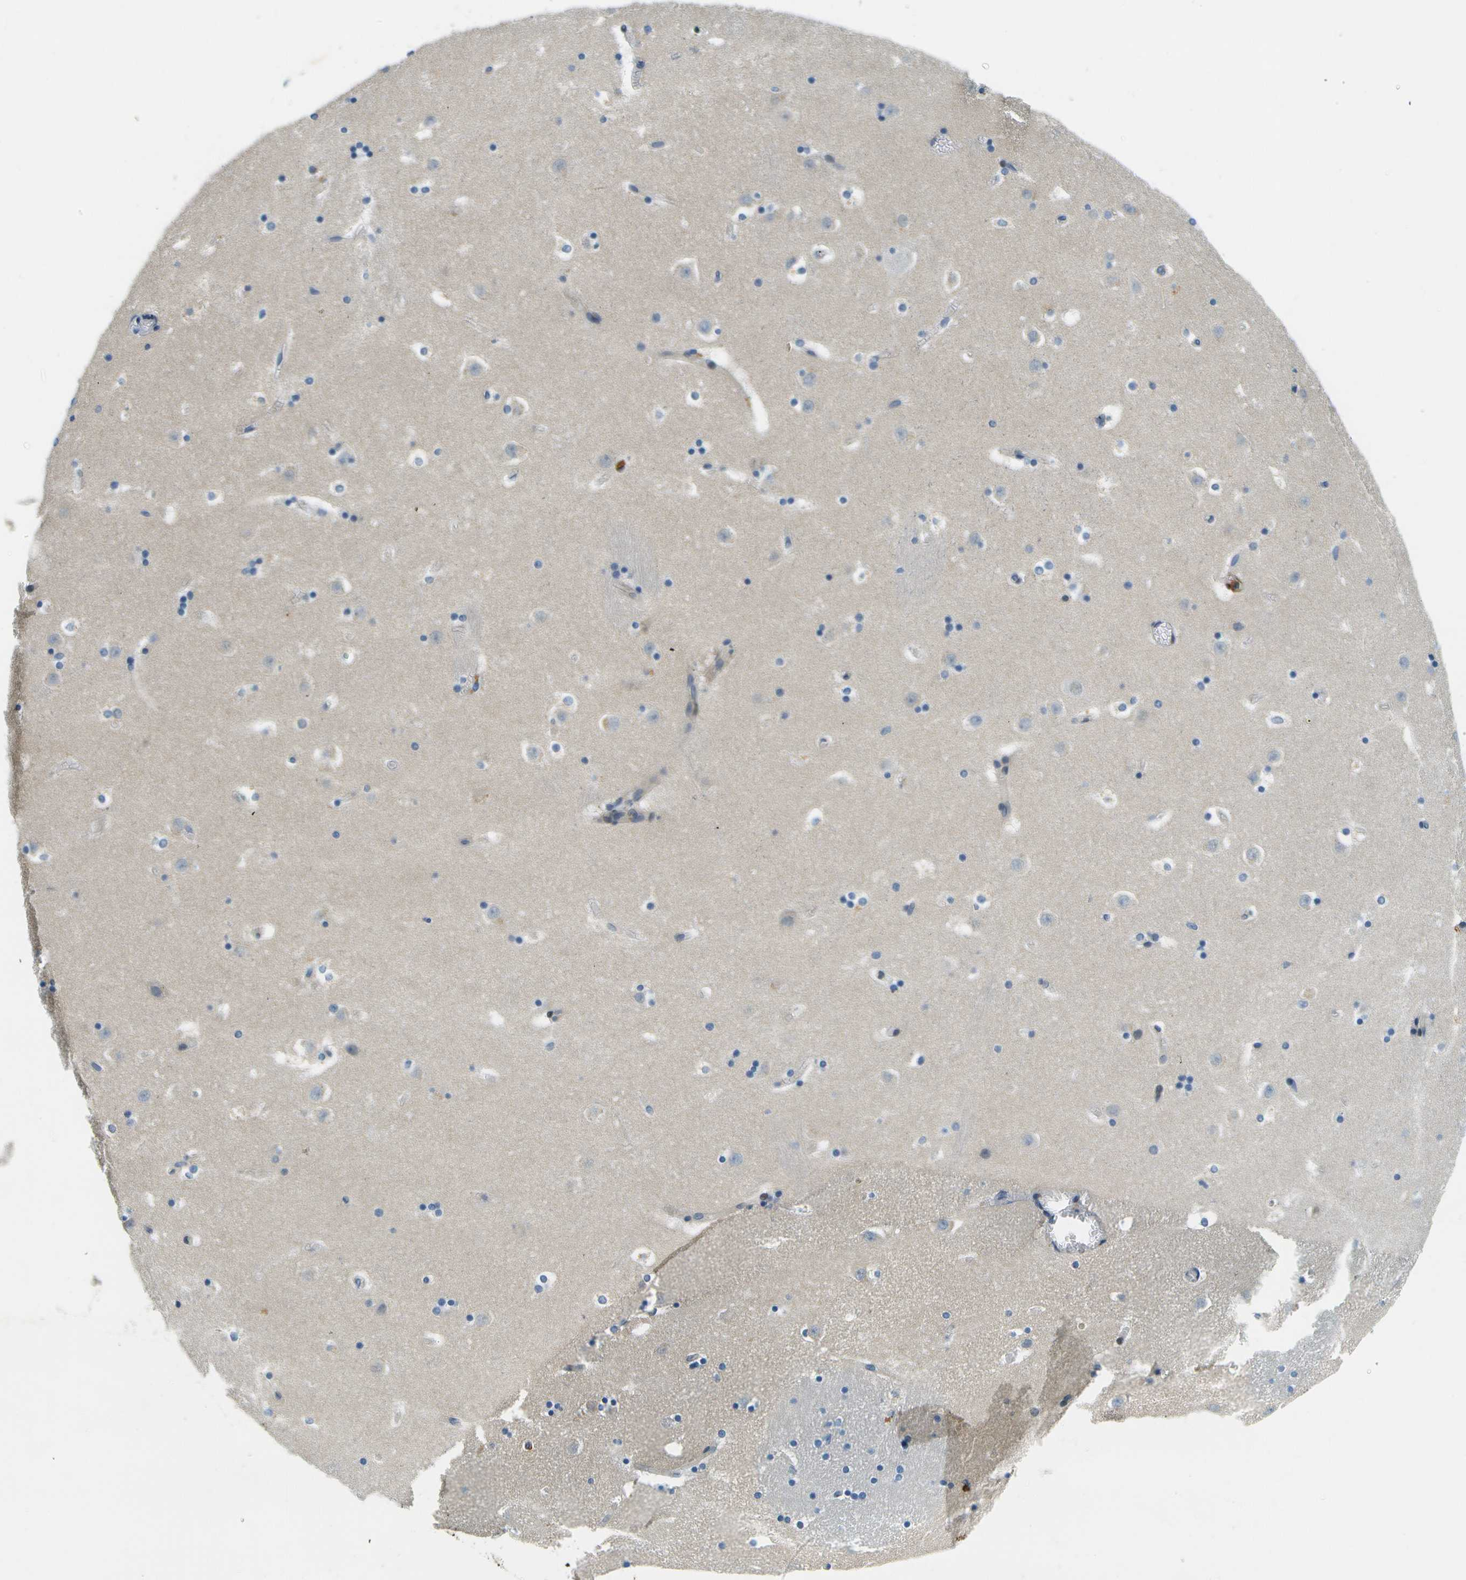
{"staining": {"intensity": "negative", "quantity": "none", "location": "none"}, "tissue": "caudate", "cell_type": "Glial cells", "image_type": "normal", "snomed": [{"axis": "morphology", "description": "Normal tissue, NOS"}, {"axis": "topography", "description": "Lateral ventricle wall"}], "caption": "An immunohistochemistry micrograph of unremarkable caudate is shown. There is no staining in glial cells of caudate. (Brightfield microscopy of DAB immunohistochemistry (IHC) at high magnification).", "gene": "RASGRP2", "patient": {"sex": "male", "age": 45}}